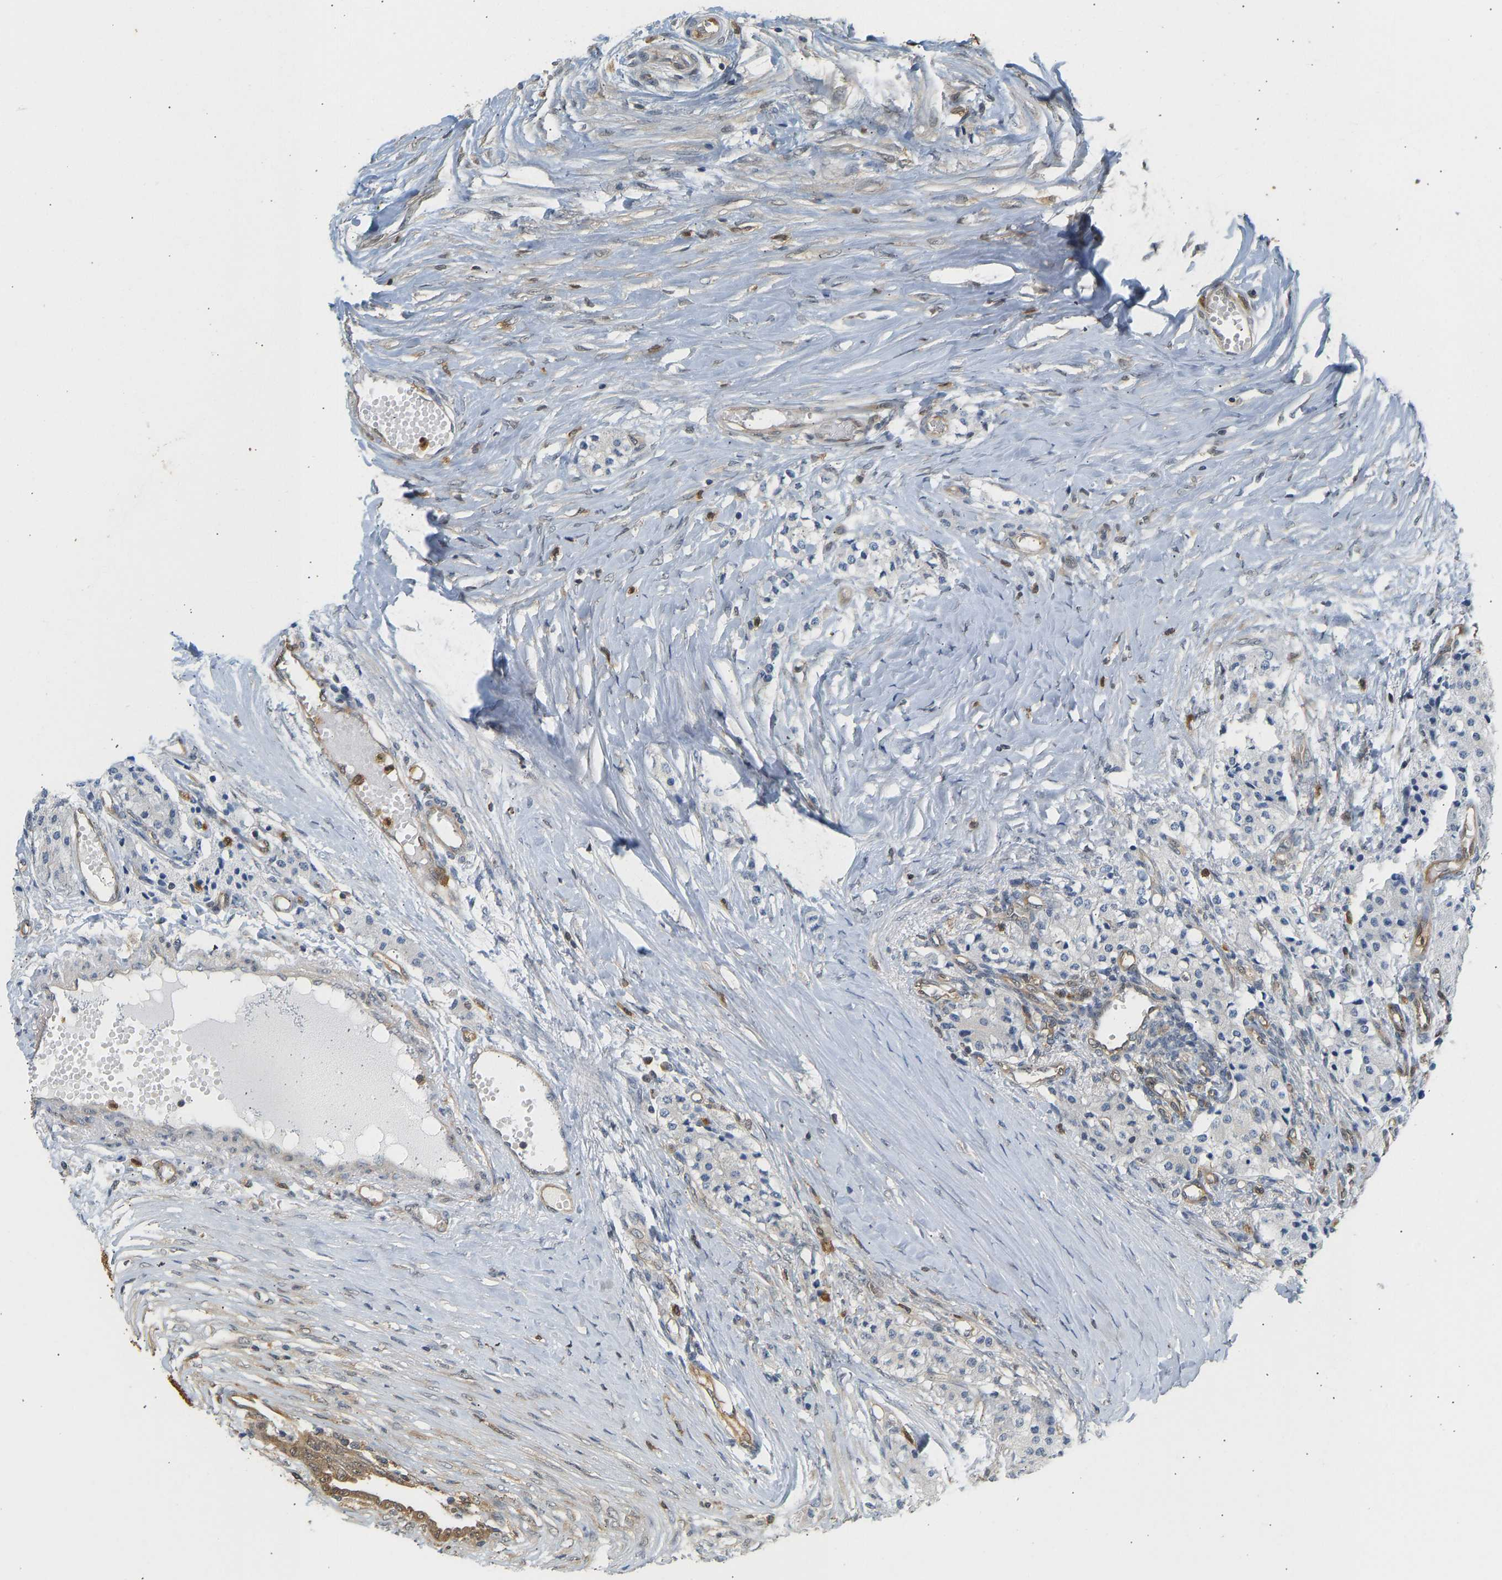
{"staining": {"intensity": "negative", "quantity": "none", "location": "none"}, "tissue": "carcinoid", "cell_type": "Tumor cells", "image_type": "cancer", "snomed": [{"axis": "morphology", "description": "Carcinoid, malignant, NOS"}, {"axis": "topography", "description": "Colon"}], "caption": "Immunohistochemical staining of carcinoid displays no significant expression in tumor cells. (Brightfield microscopy of DAB IHC at high magnification).", "gene": "ENO1", "patient": {"sex": "female", "age": 52}}